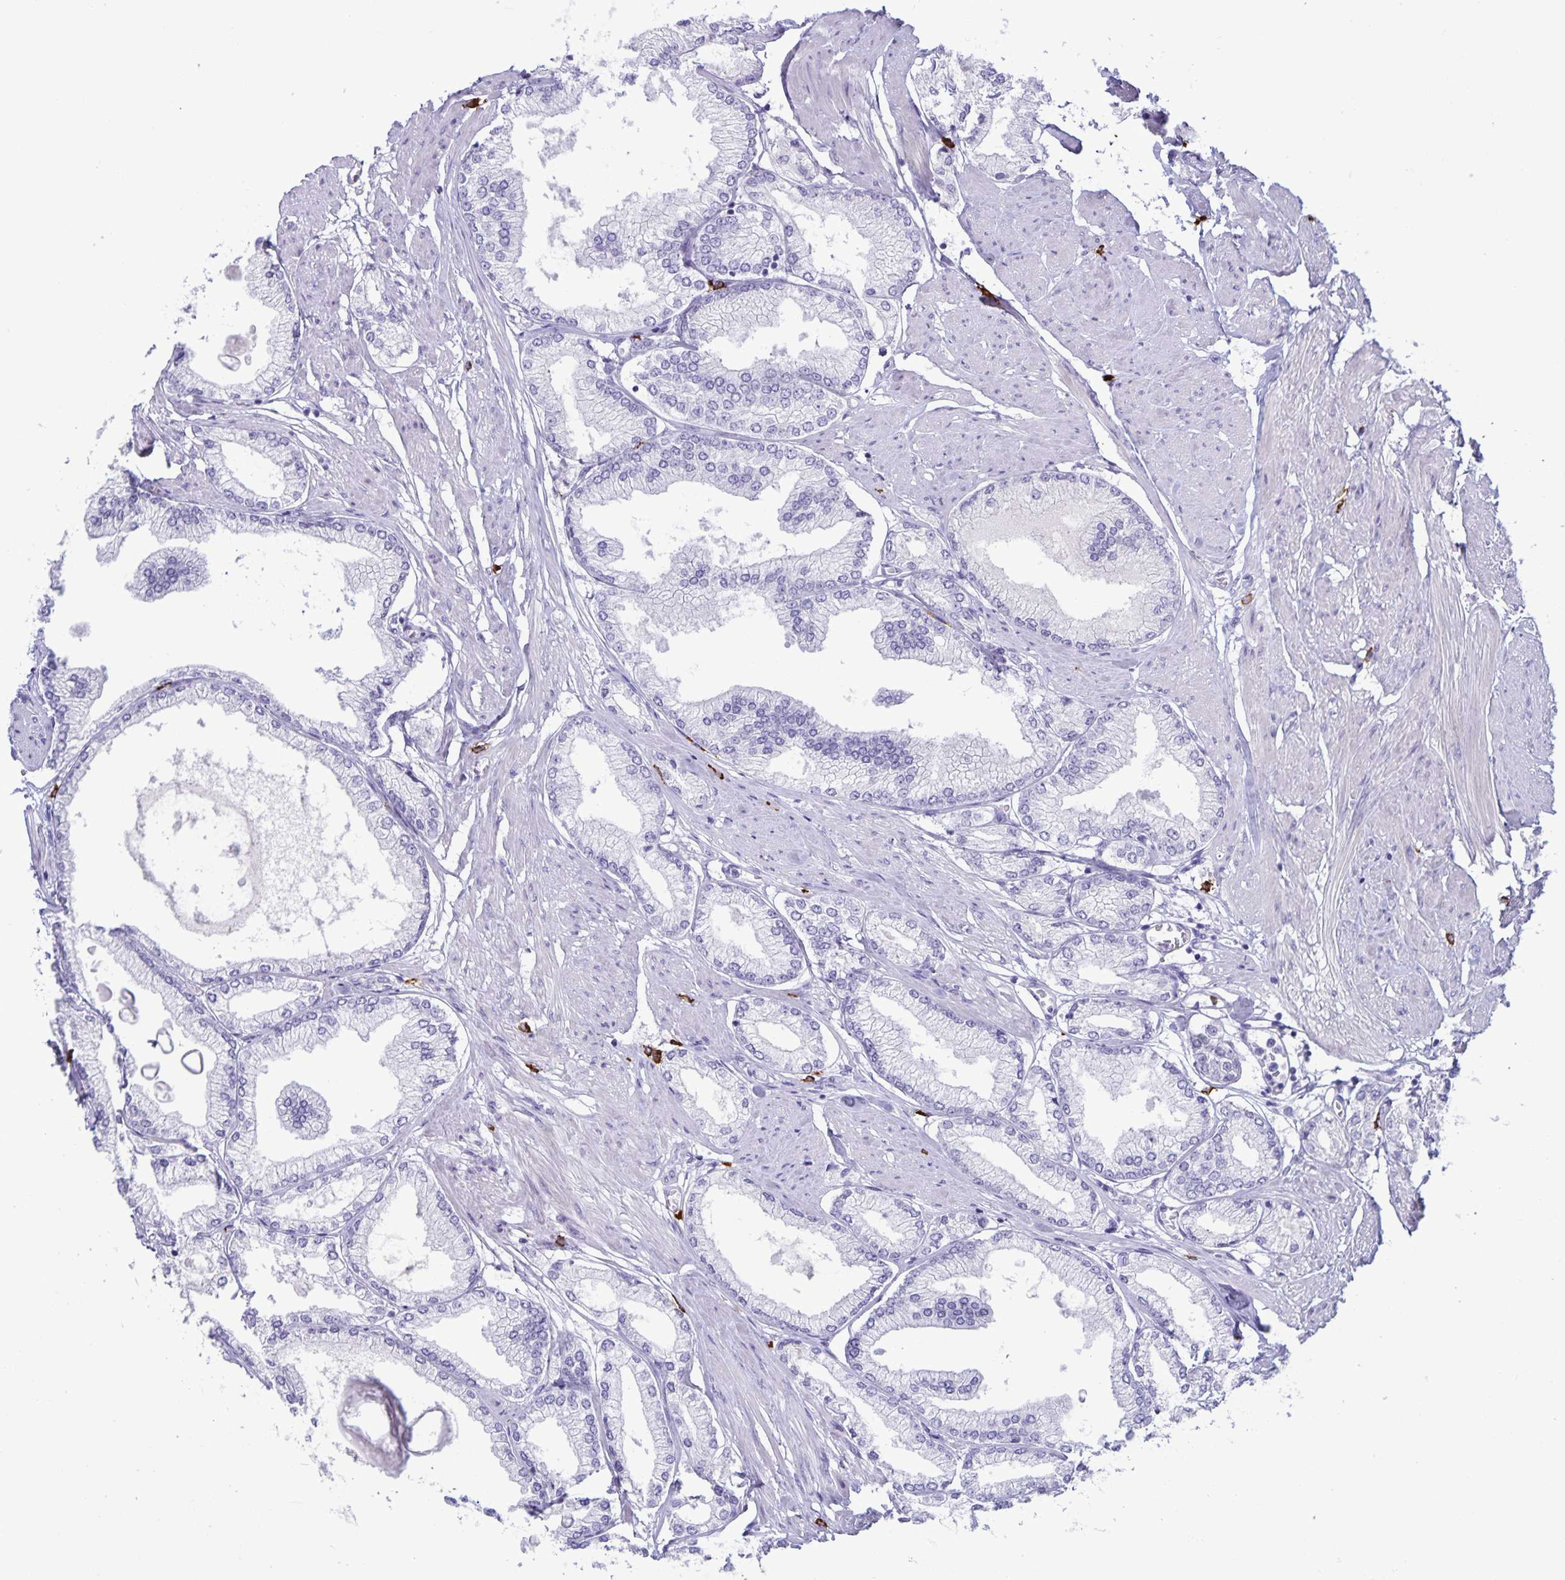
{"staining": {"intensity": "negative", "quantity": "none", "location": "none"}, "tissue": "prostate cancer", "cell_type": "Tumor cells", "image_type": "cancer", "snomed": [{"axis": "morphology", "description": "Adenocarcinoma, High grade"}, {"axis": "topography", "description": "Prostate"}], "caption": "IHC image of neoplastic tissue: human prostate cancer (high-grade adenocarcinoma) stained with DAB reveals no significant protein staining in tumor cells.", "gene": "IBTK", "patient": {"sex": "male", "age": 68}}